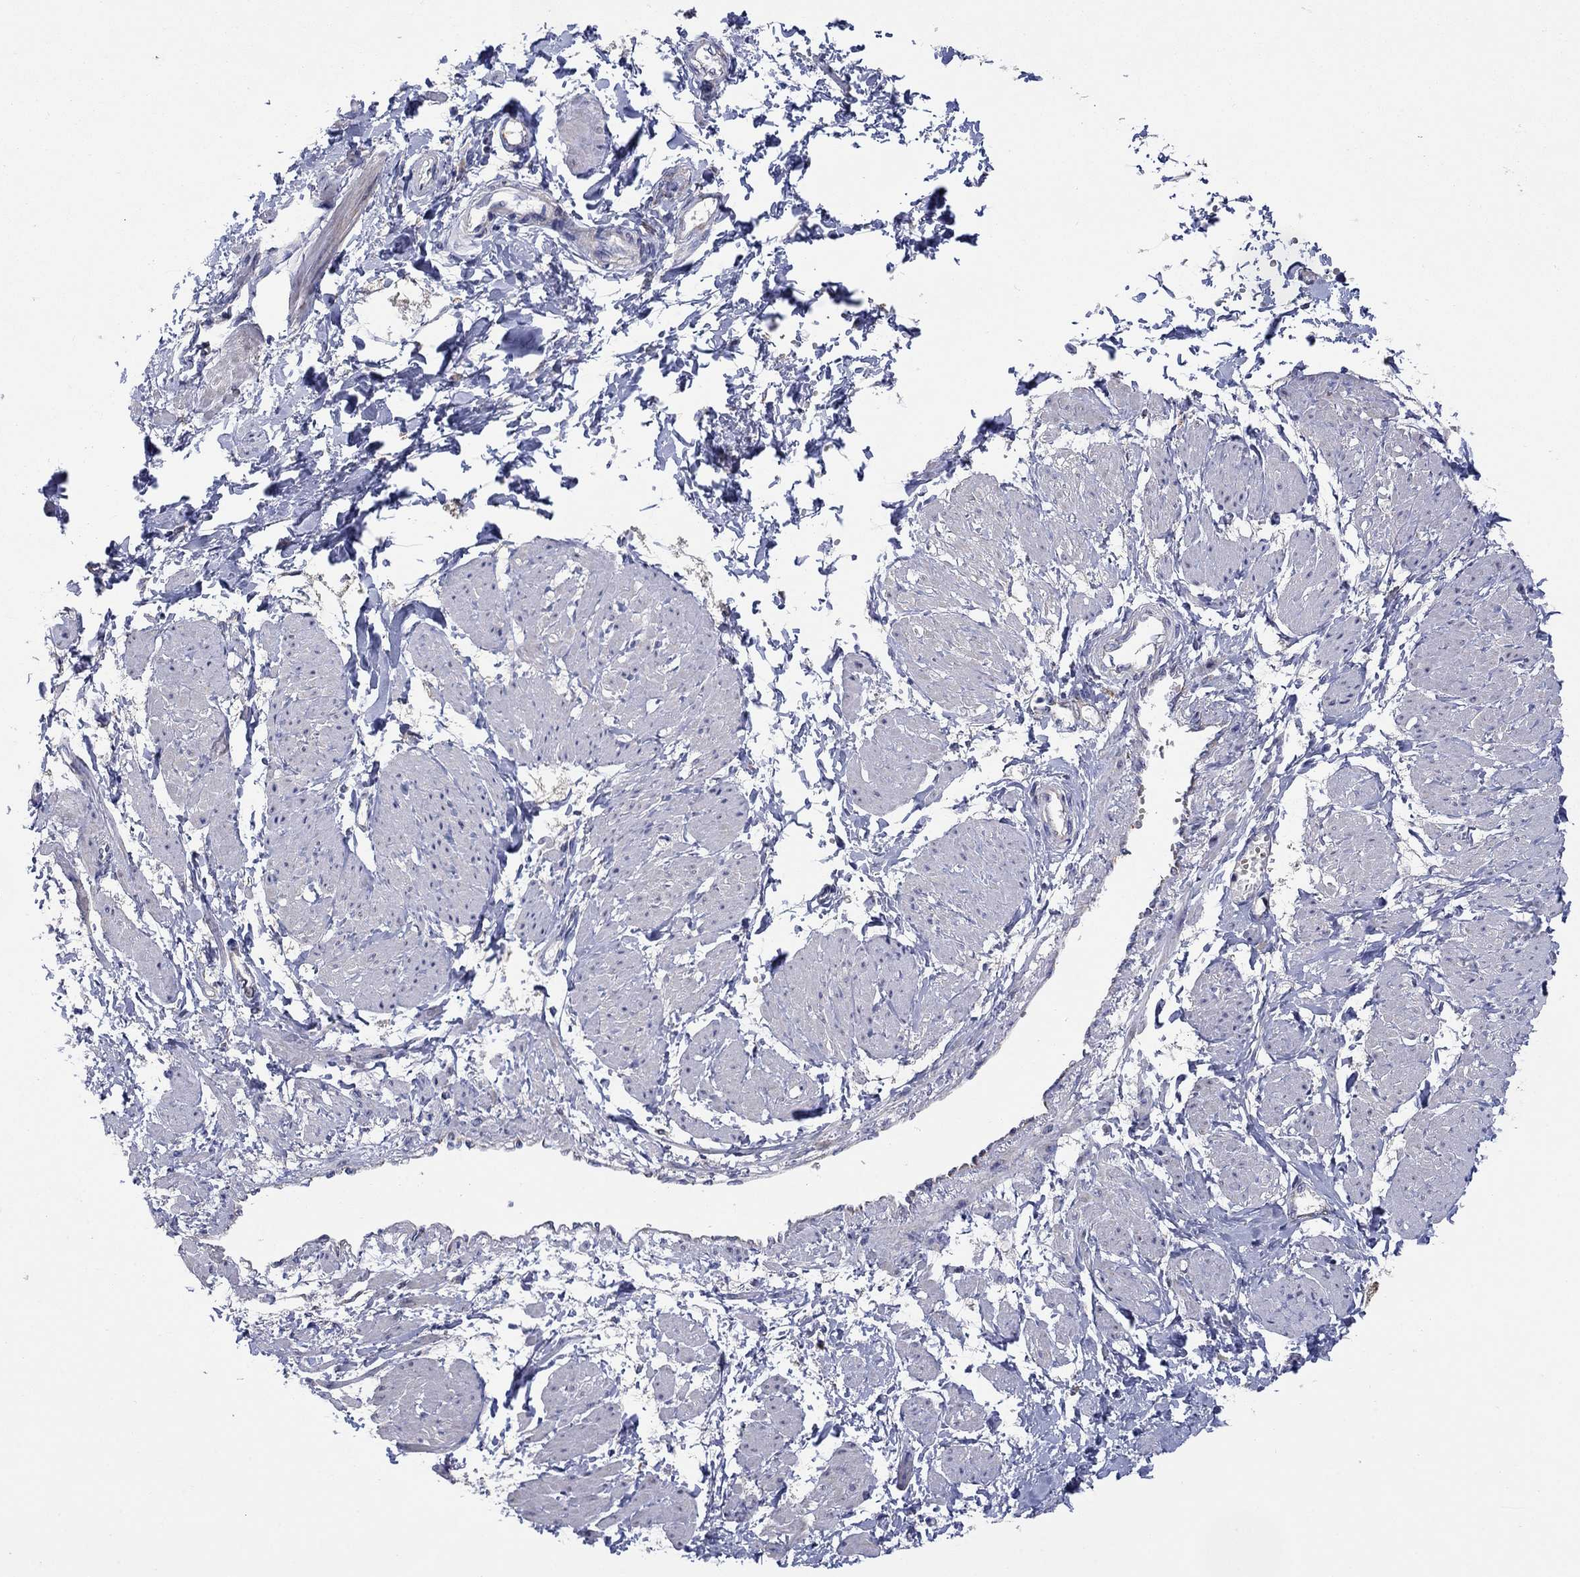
{"staining": {"intensity": "negative", "quantity": "none", "location": "none"}, "tissue": "smooth muscle", "cell_type": "Smooth muscle cells", "image_type": "normal", "snomed": [{"axis": "morphology", "description": "Normal tissue, NOS"}, {"axis": "topography", "description": "Smooth muscle"}, {"axis": "topography", "description": "Uterus"}], "caption": "This photomicrograph is of unremarkable smooth muscle stained with immunohistochemistry (IHC) to label a protein in brown with the nuclei are counter-stained blue. There is no expression in smooth muscle cells. The staining is performed using DAB brown chromogen with nuclei counter-stained in using hematoxylin.", "gene": "HPS5", "patient": {"sex": "female", "age": 39}}